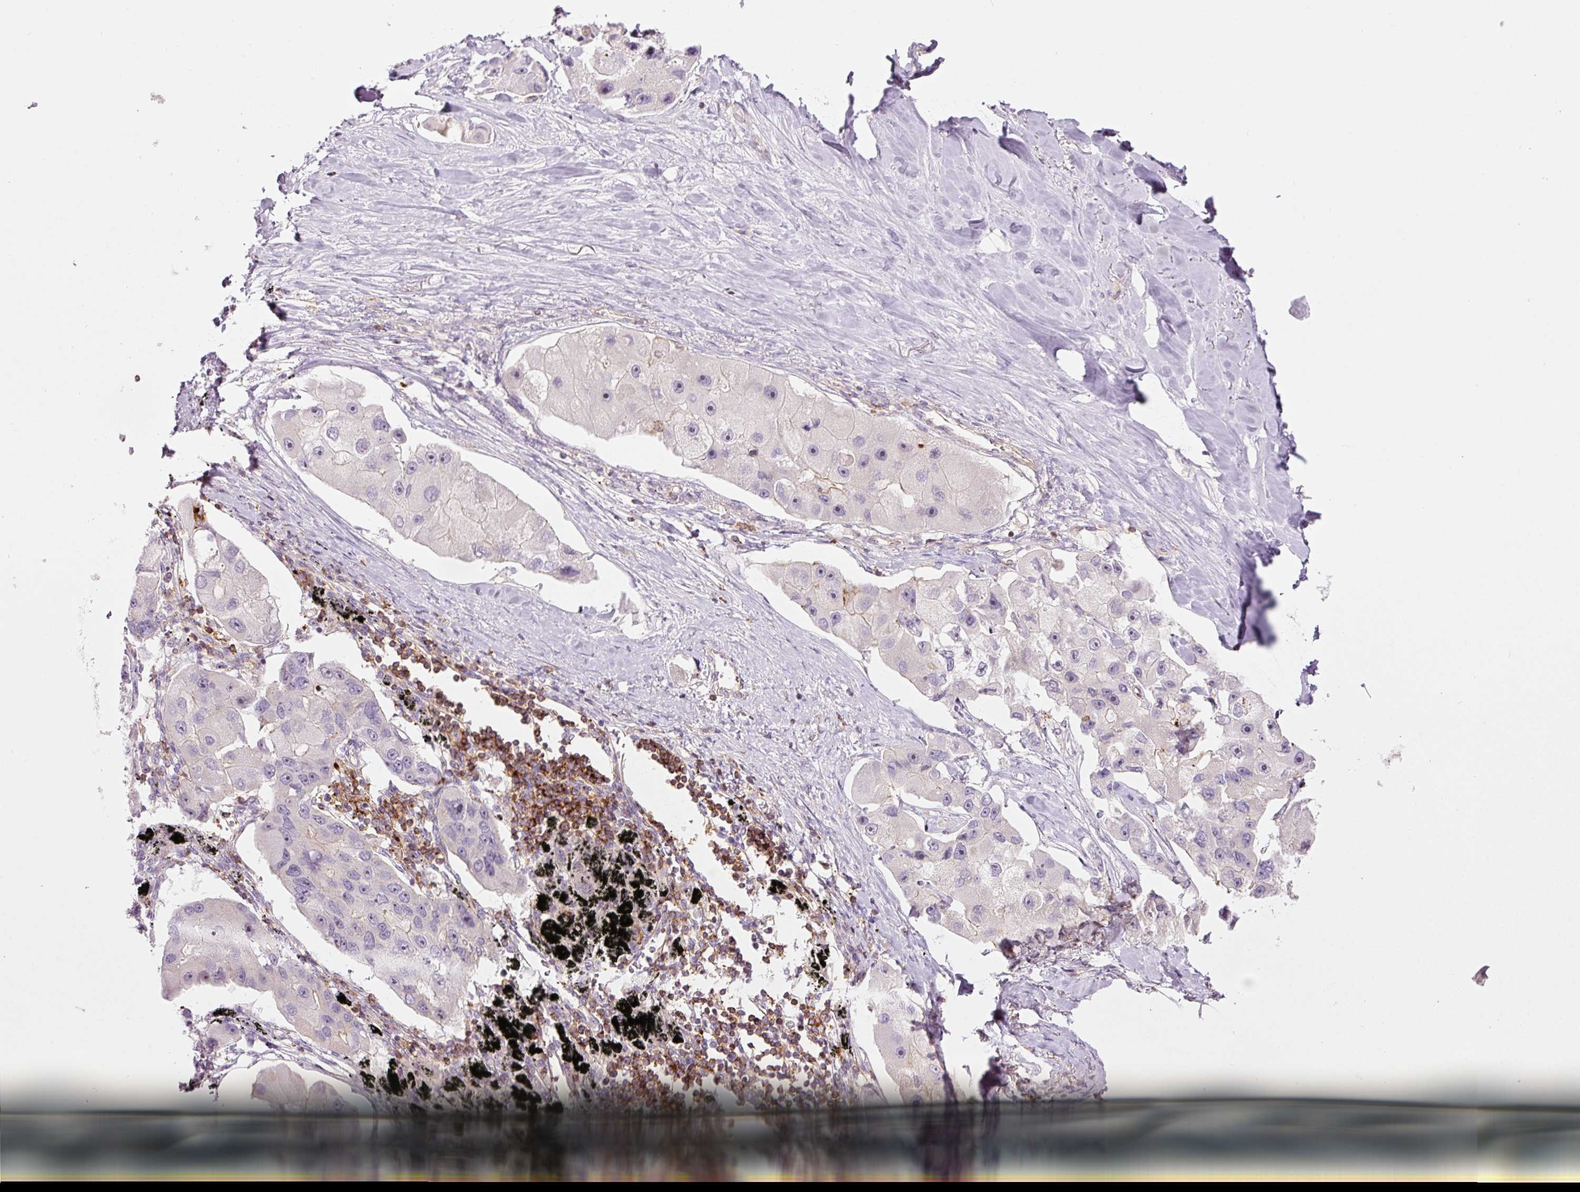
{"staining": {"intensity": "negative", "quantity": "none", "location": "none"}, "tissue": "lung cancer", "cell_type": "Tumor cells", "image_type": "cancer", "snomed": [{"axis": "morphology", "description": "Adenocarcinoma, NOS"}, {"axis": "topography", "description": "Lung"}], "caption": "This micrograph is of adenocarcinoma (lung) stained with immunohistochemistry (IHC) to label a protein in brown with the nuclei are counter-stained blue. There is no expression in tumor cells.", "gene": "SIPA1", "patient": {"sex": "female", "age": 54}}